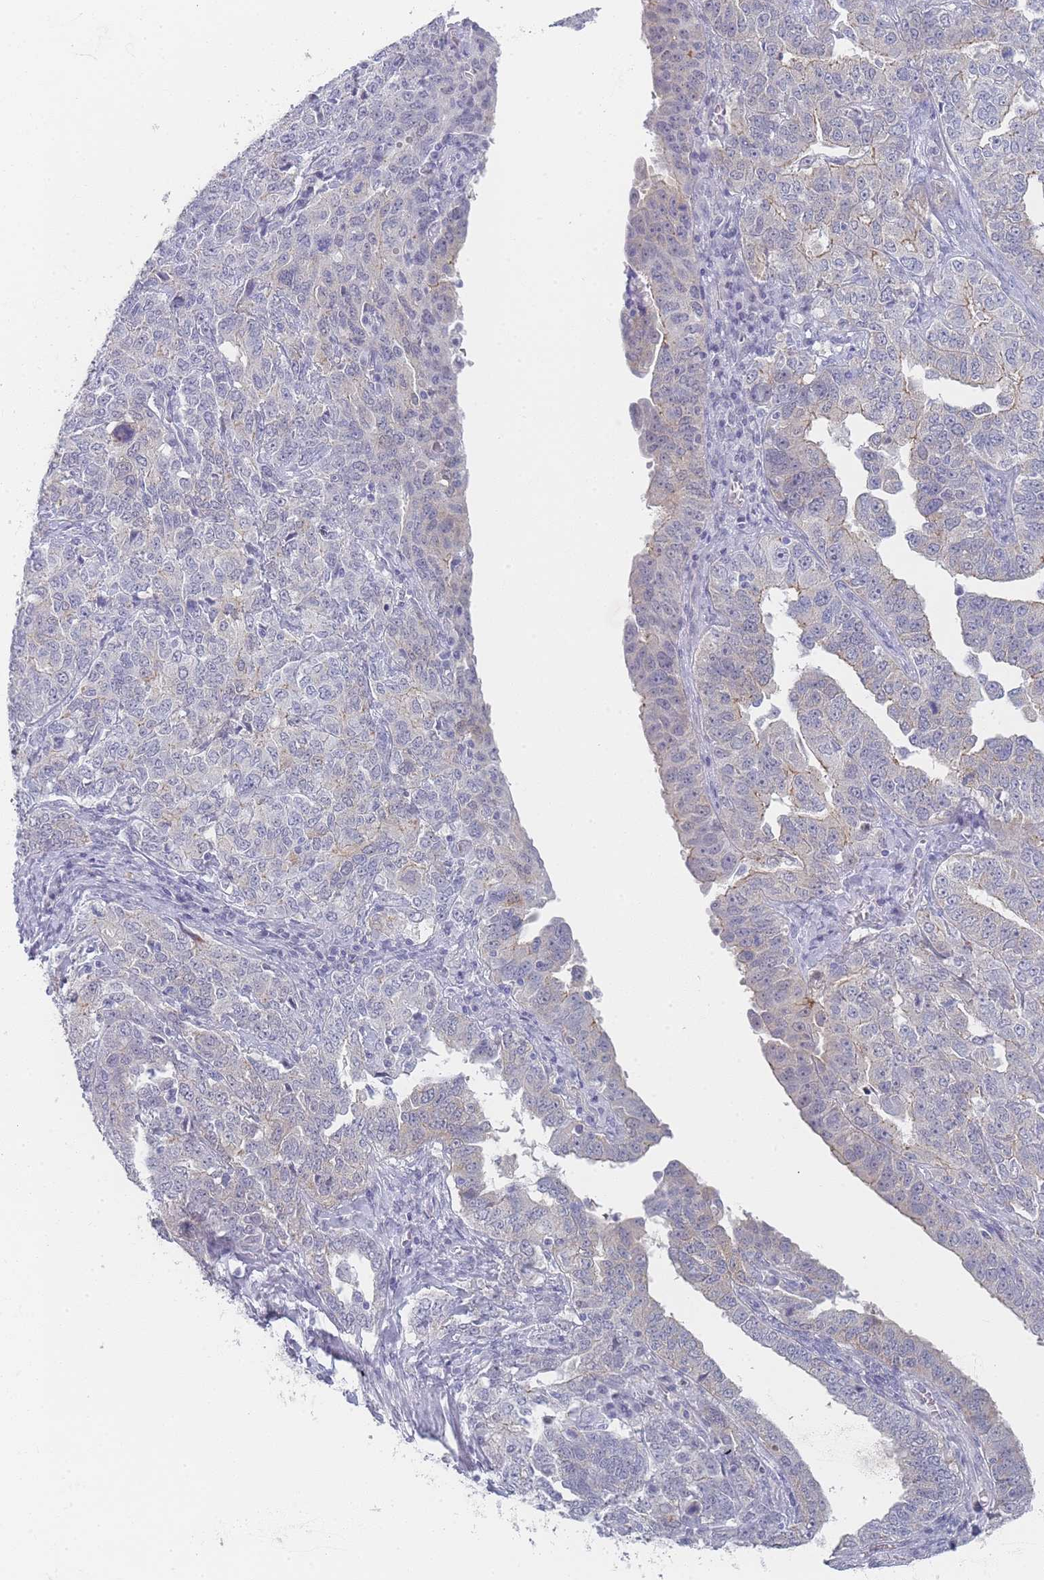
{"staining": {"intensity": "negative", "quantity": "none", "location": "none"}, "tissue": "ovarian cancer", "cell_type": "Tumor cells", "image_type": "cancer", "snomed": [{"axis": "morphology", "description": "Carcinoma, endometroid"}, {"axis": "topography", "description": "Ovary"}], "caption": "A photomicrograph of ovarian cancer stained for a protein demonstrates no brown staining in tumor cells.", "gene": "IMPG1", "patient": {"sex": "female", "age": 62}}